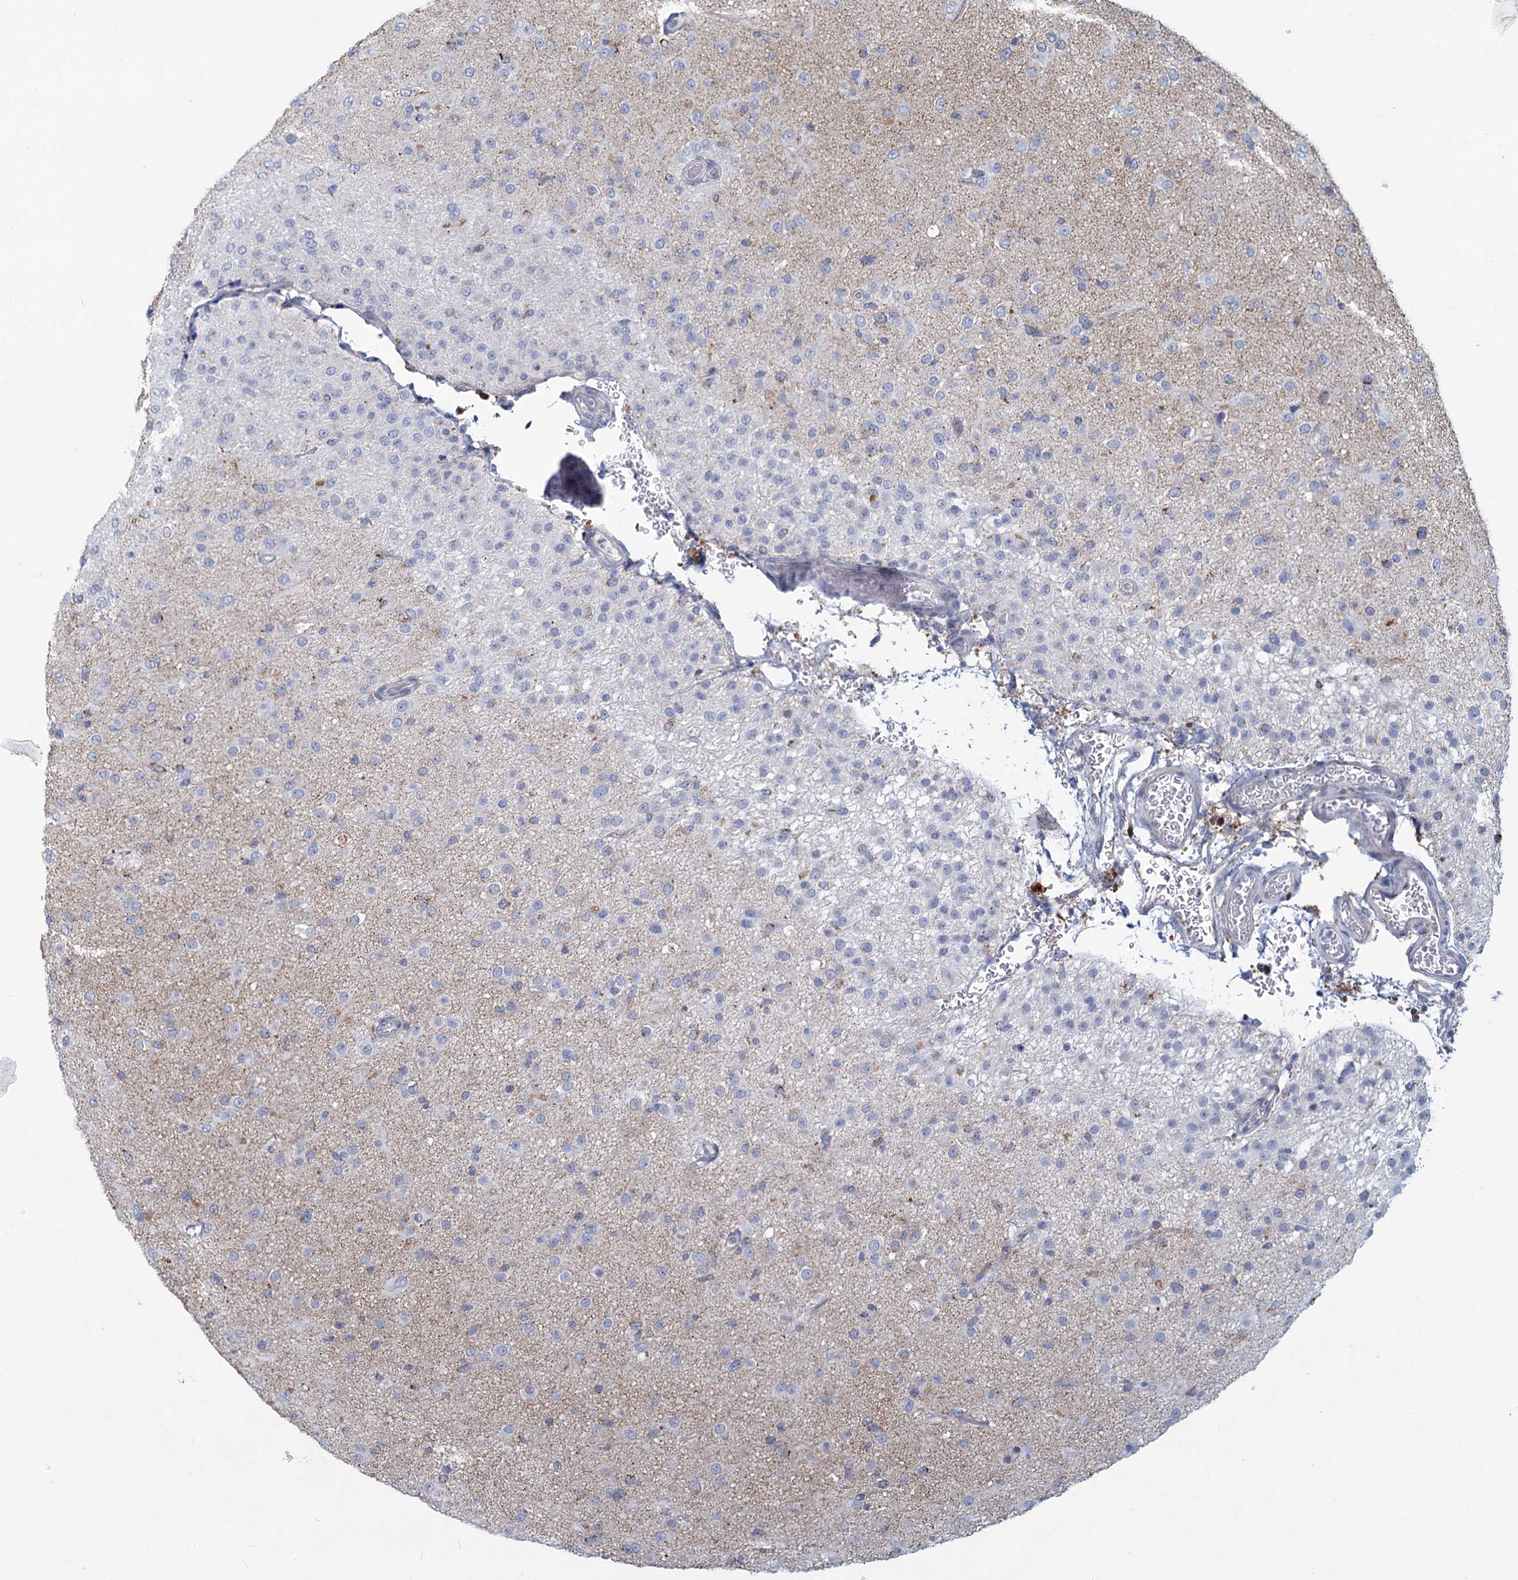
{"staining": {"intensity": "negative", "quantity": "none", "location": "none"}, "tissue": "glioma", "cell_type": "Tumor cells", "image_type": "cancer", "snomed": [{"axis": "morphology", "description": "Glioma, malignant, Low grade"}, {"axis": "topography", "description": "Brain"}], "caption": "This is an IHC image of low-grade glioma (malignant). There is no staining in tumor cells.", "gene": "NDUFC2", "patient": {"sex": "male", "age": 65}}